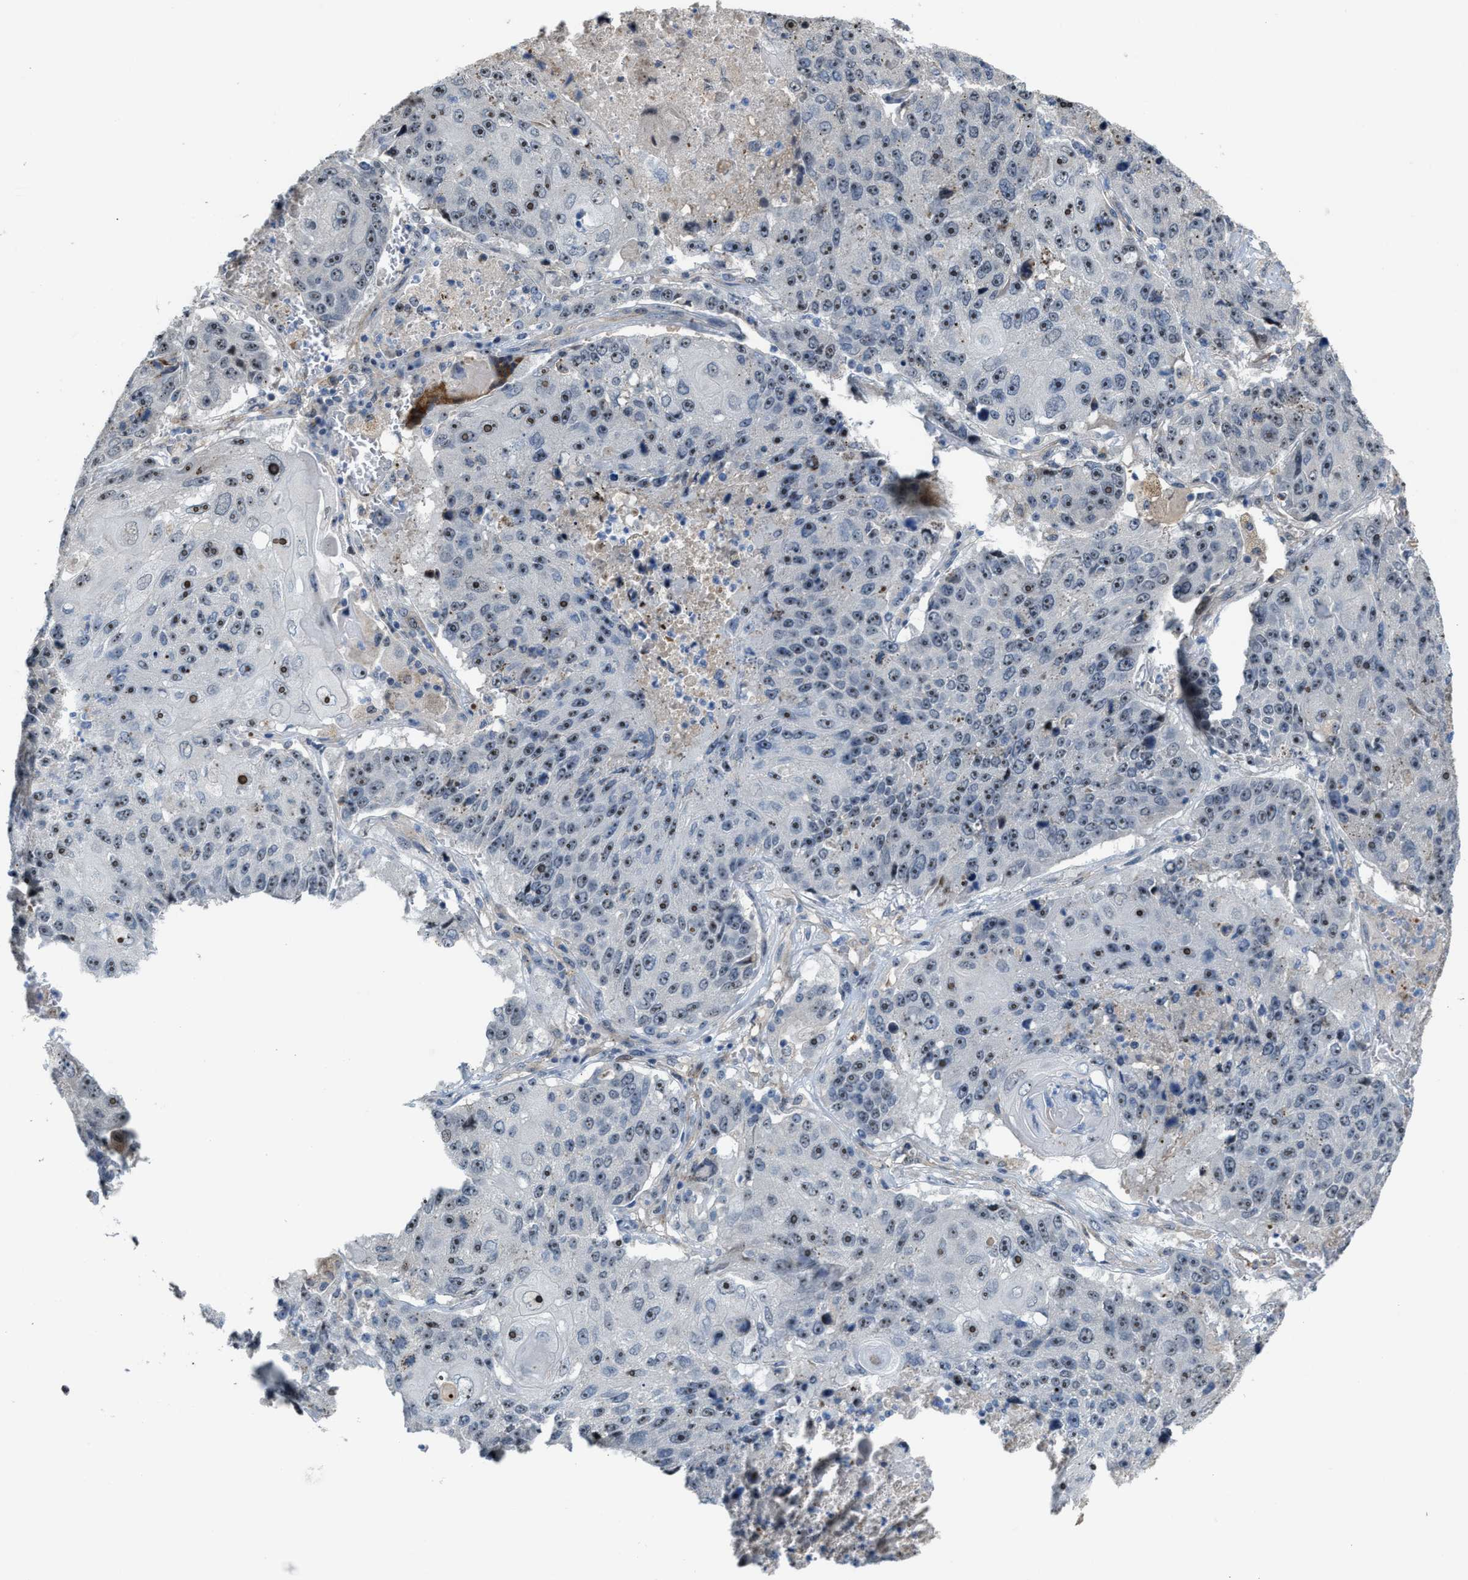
{"staining": {"intensity": "moderate", "quantity": ">75%", "location": "nuclear"}, "tissue": "lung cancer", "cell_type": "Tumor cells", "image_type": "cancer", "snomed": [{"axis": "morphology", "description": "Squamous cell carcinoma, NOS"}, {"axis": "topography", "description": "Lung"}], "caption": "The histopathology image displays staining of lung squamous cell carcinoma, revealing moderate nuclear protein staining (brown color) within tumor cells.", "gene": "ZNF783", "patient": {"sex": "male", "age": 61}}